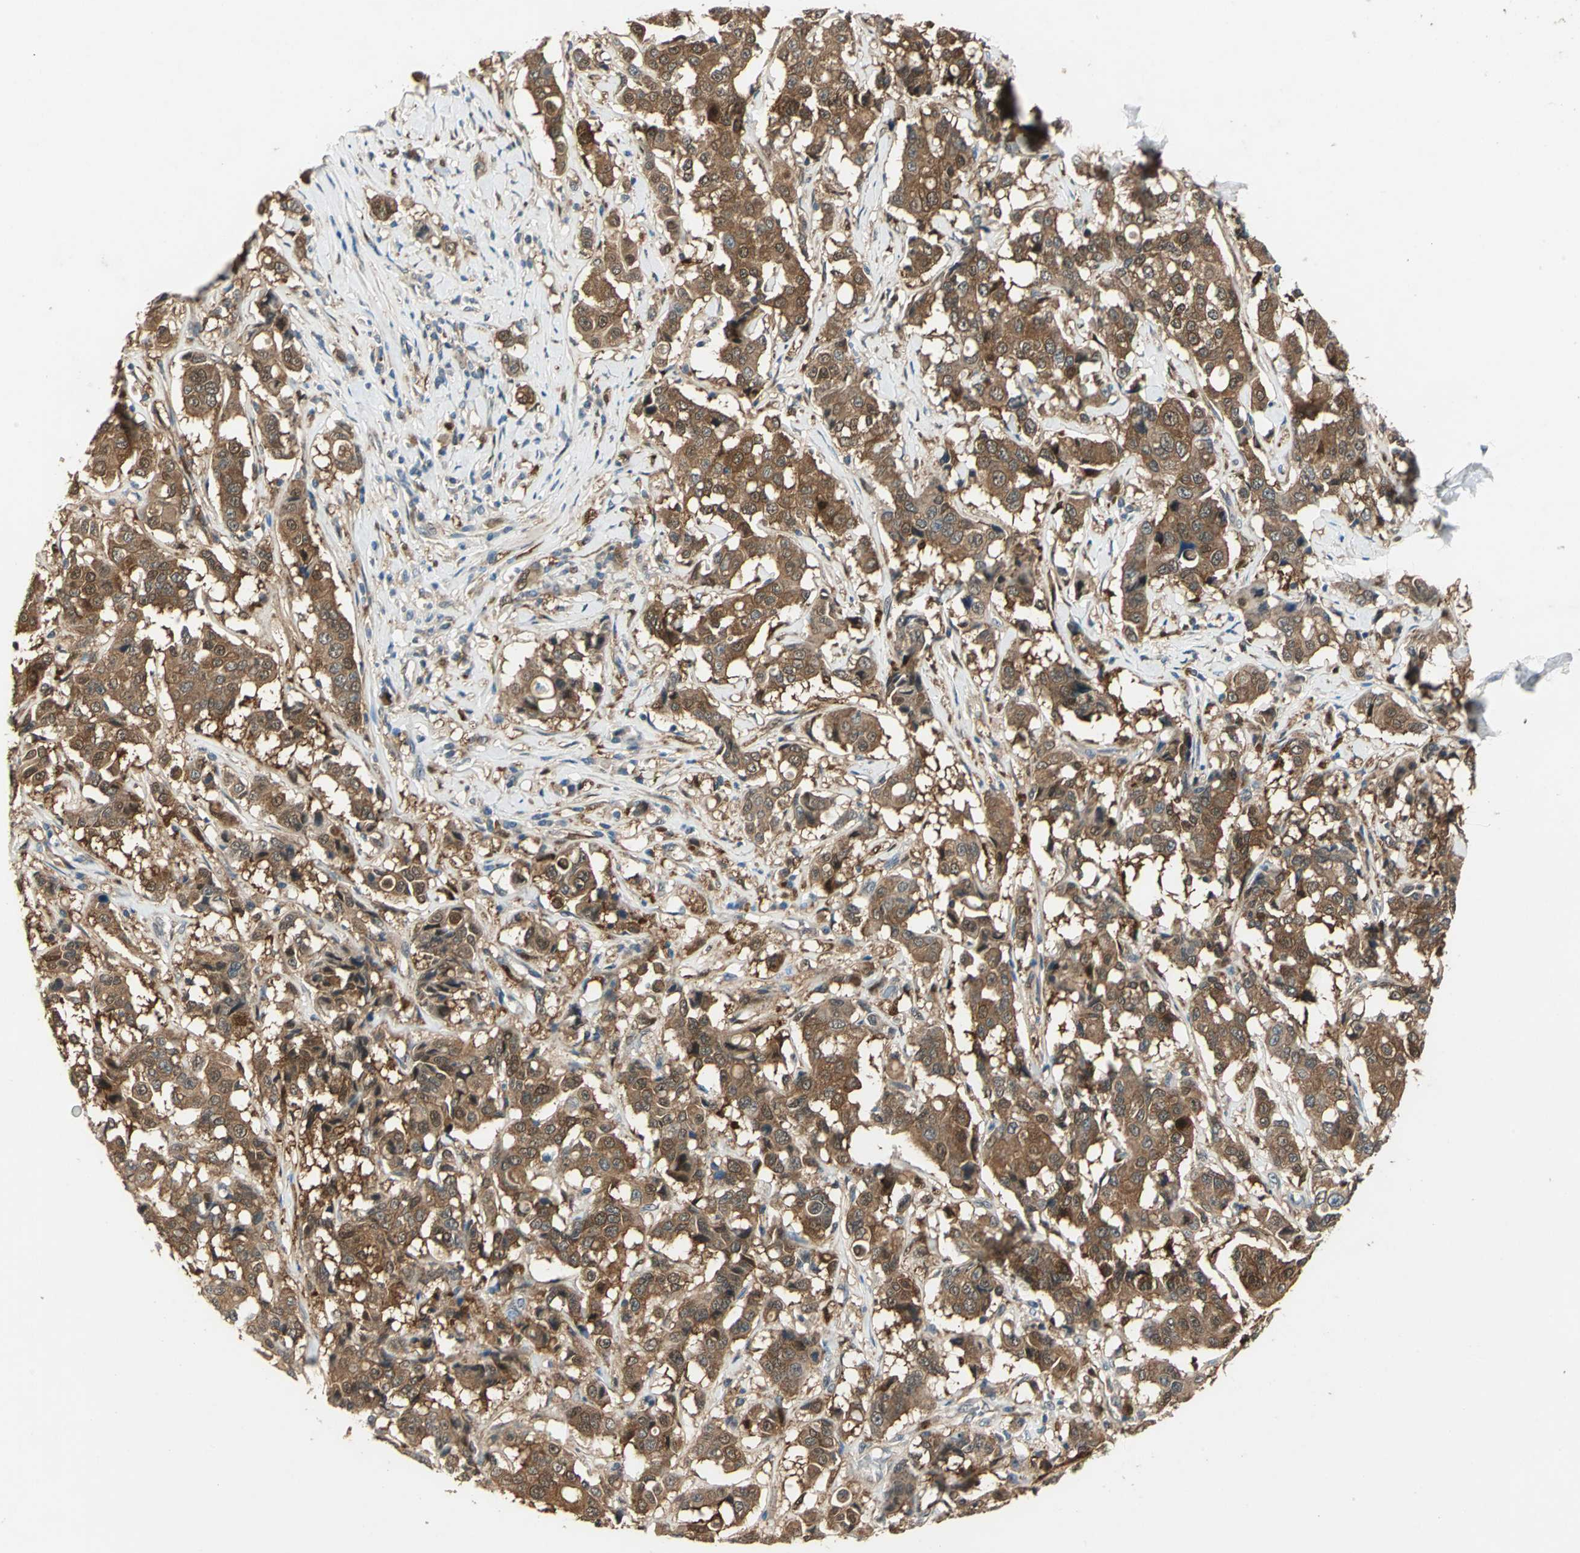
{"staining": {"intensity": "moderate", "quantity": ">75%", "location": "cytoplasmic/membranous"}, "tissue": "breast cancer", "cell_type": "Tumor cells", "image_type": "cancer", "snomed": [{"axis": "morphology", "description": "Duct carcinoma"}, {"axis": "topography", "description": "Breast"}], "caption": "Tumor cells display medium levels of moderate cytoplasmic/membranous staining in about >75% of cells in human breast cancer (intraductal carcinoma). (DAB IHC with brightfield microscopy, high magnification).", "gene": "RRM2B", "patient": {"sex": "female", "age": 27}}